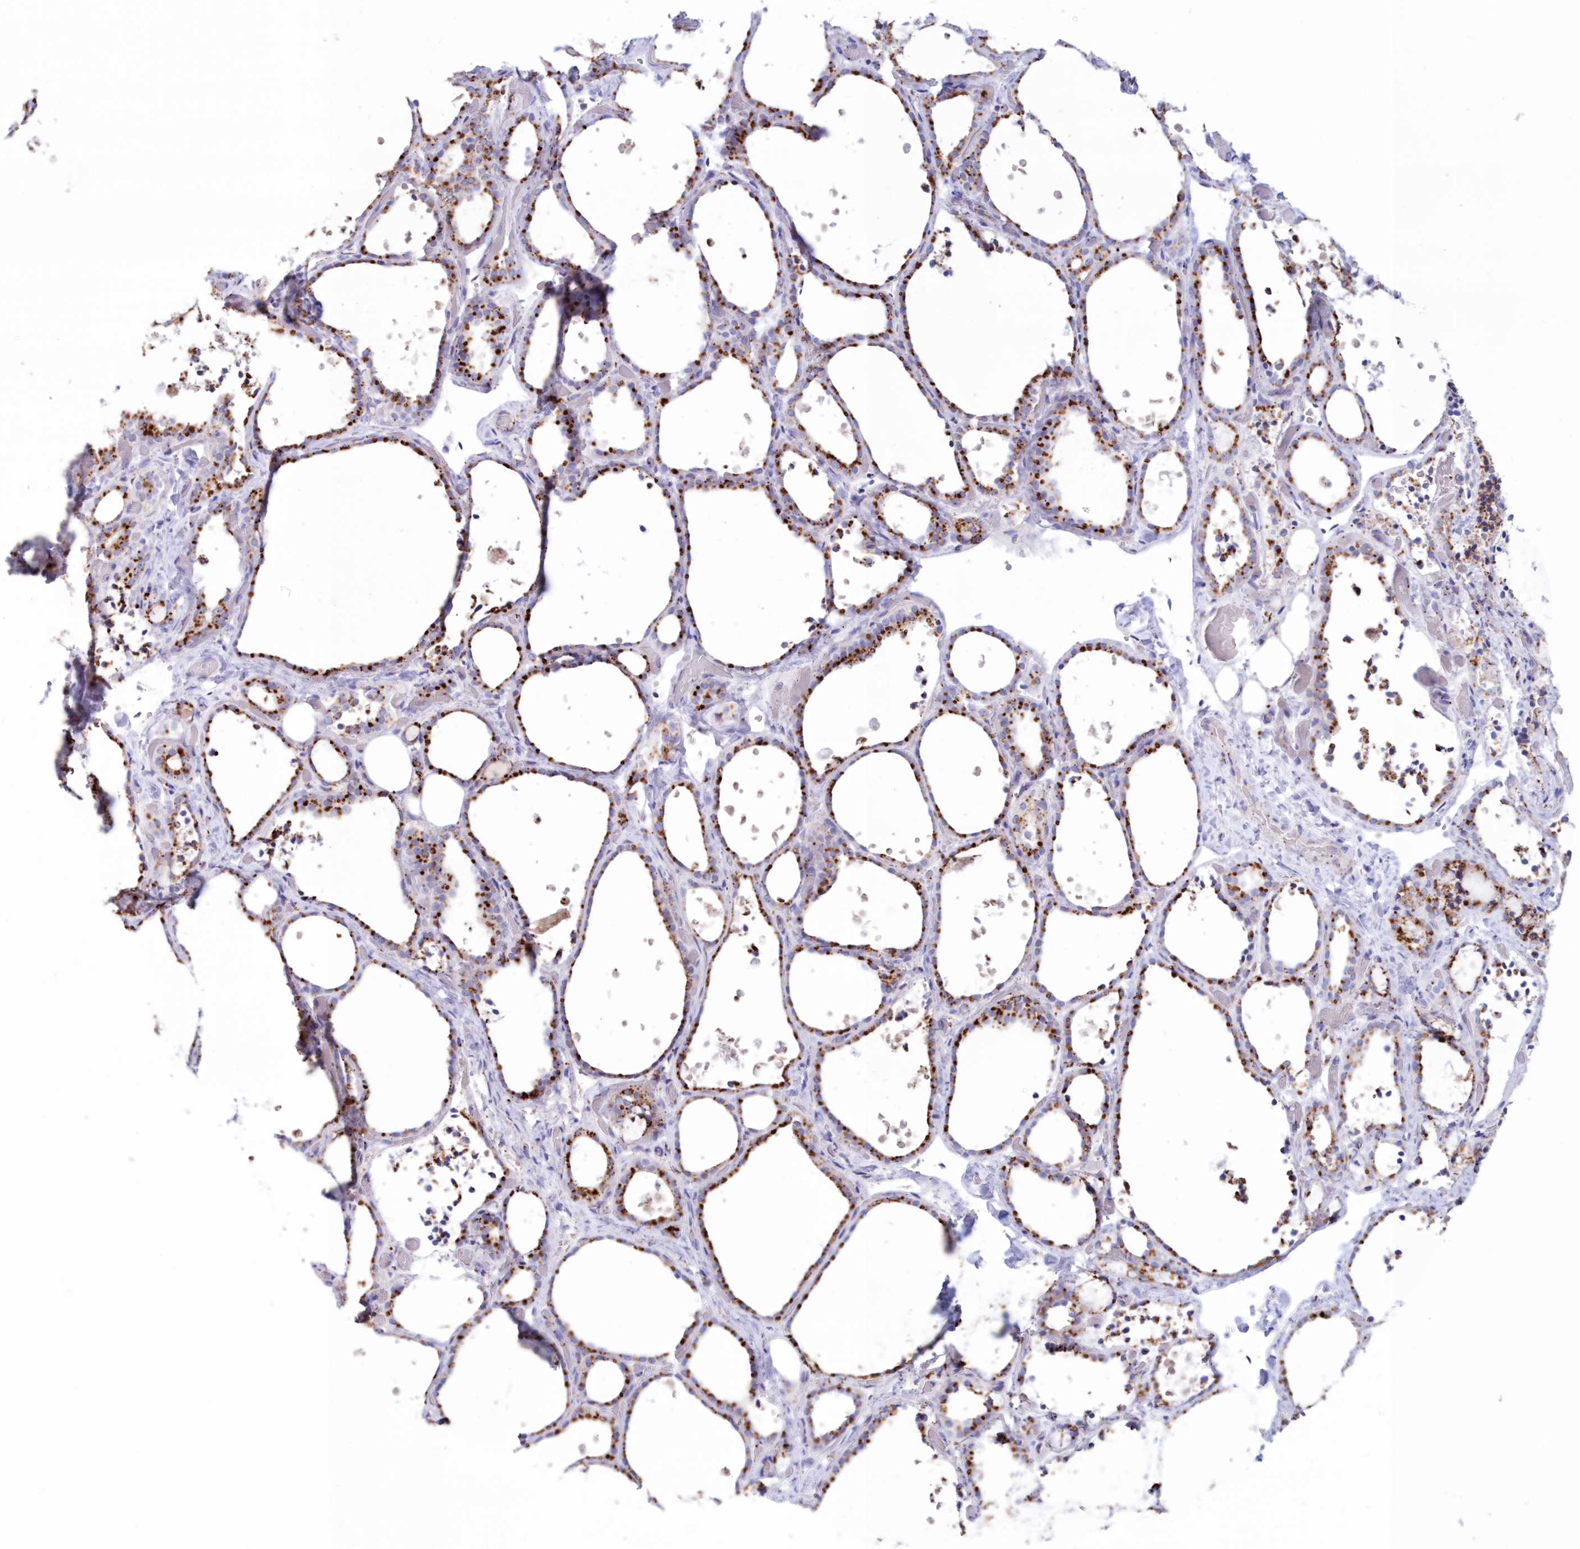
{"staining": {"intensity": "moderate", "quantity": ">75%", "location": "cytoplasmic/membranous"}, "tissue": "thyroid gland", "cell_type": "Glandular cells", "image_type": "normal", "snomed": [{"axis": "morphology", "description": "Normal tissue, NOS"}, {"axis": "topography", "description": "Thyroid gland"}], "caption": "Immunohistochemistry (IHC) staining of benign thyroid gland, which displays medium levels of moderate cytoplasmic/membranous positivity in about >75% of glandular cells indicating moderate cytoplasmic/membranous protein positivity. The staining was performed using DAB (3,3'-diaminobenzidine) (brown) for protein detection and nuclei were counterstained in hematoxylin (blue).", "gene": "TPP1", "patient": {"sex": "female", "age": 44}}